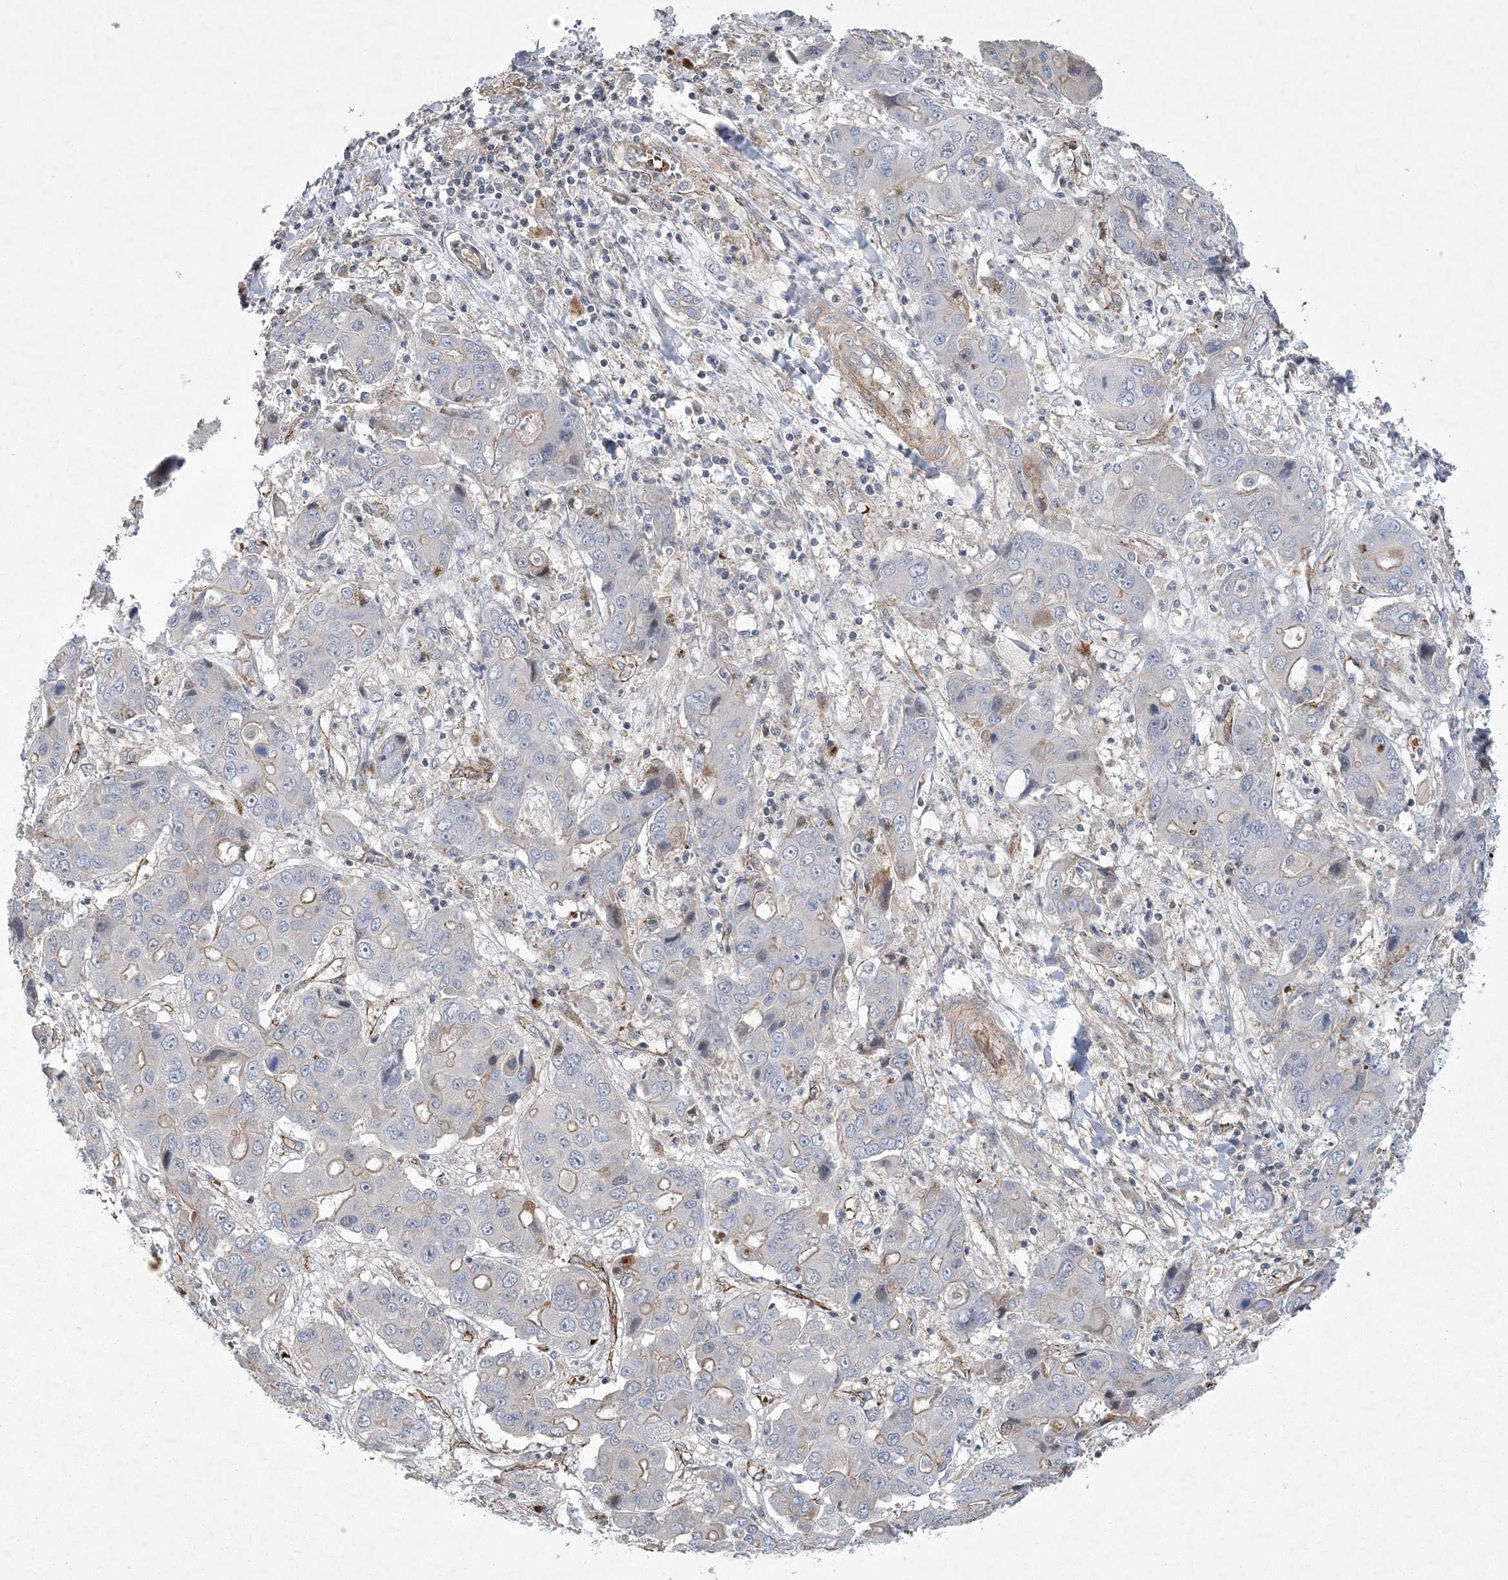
{"staining": {"intensity": "weak", "quantity": "<25%", "location": "cytoplasmic/membranous"}, "tissue": "liver cancer", "cell_type": "Tumor cells", "image_type": "cancer", "snomed": [{"axis": "morphology", "description": "Cholangiocarcinoma"}, {"axis": "topography", "description": "Liver"}], "caption": "High power microscopy photomicrograph of an IHC photomicrograph of liver cholangiocarcinoma, revealing no significant expression in tumor cells. (DAB (3,3'-diaminobenzidine) immunohistochemistry (IHC) with hematoxylin counter stain).", "gene": "CALN1", "patient": {"sex": "male", "age": 67}}